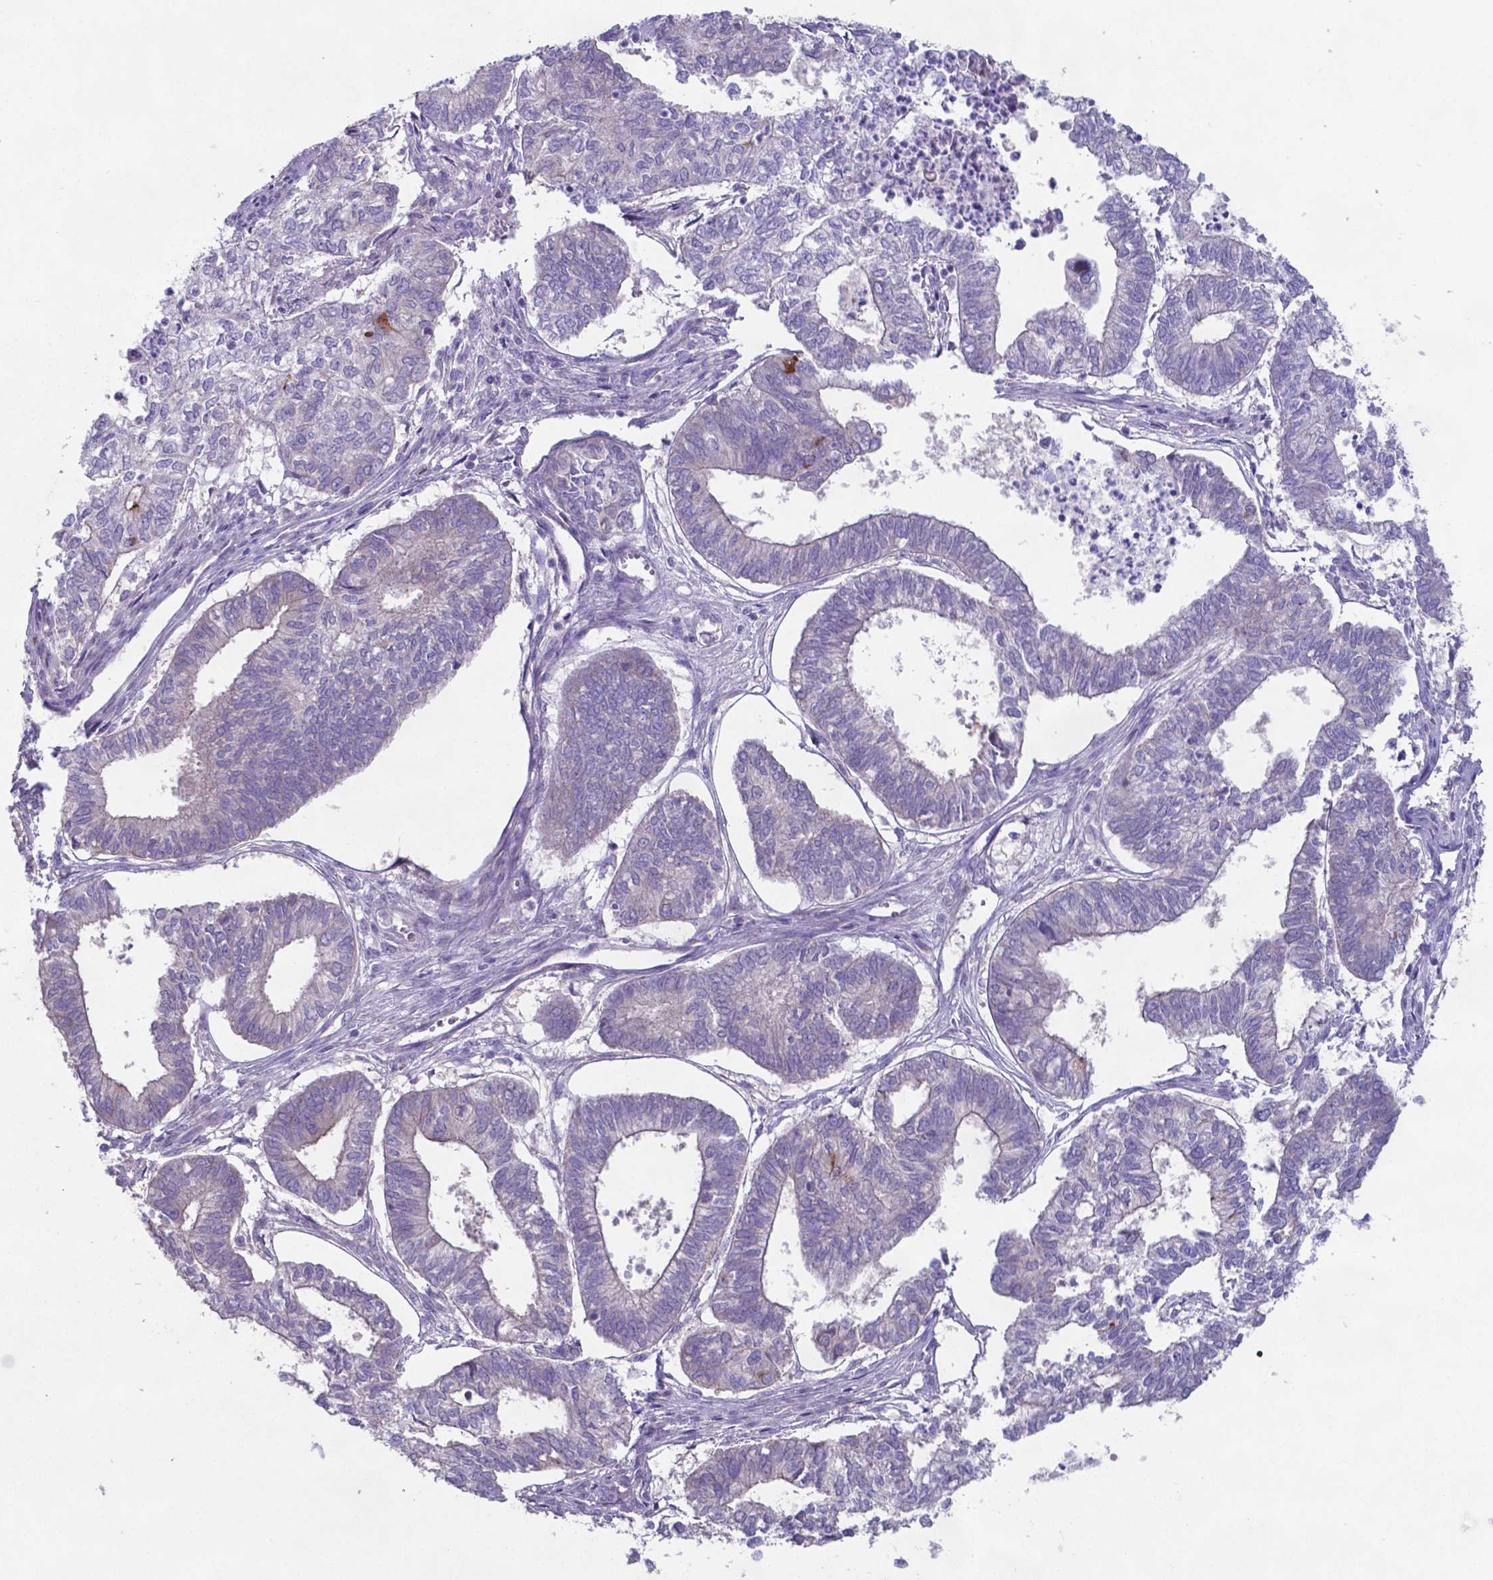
{"staining": {"intensity": "negative", "quantity": "none", "location": "none"}, "tissue": "ovarian cancer", "cell_type": "Tumor cells", "image_type": "cancer", "snomed": [{"axis": "morphology", "description": "Carcinoma, endometroid"}, {"axis": "topography", "description": "Ovary"}], "caption": "Immunohistochemistry of ovarian endometroid carcinoma displays no staining in tumor cells.", "gene": "TYRO3", "patient": {"sex": "female", "age": 64}}